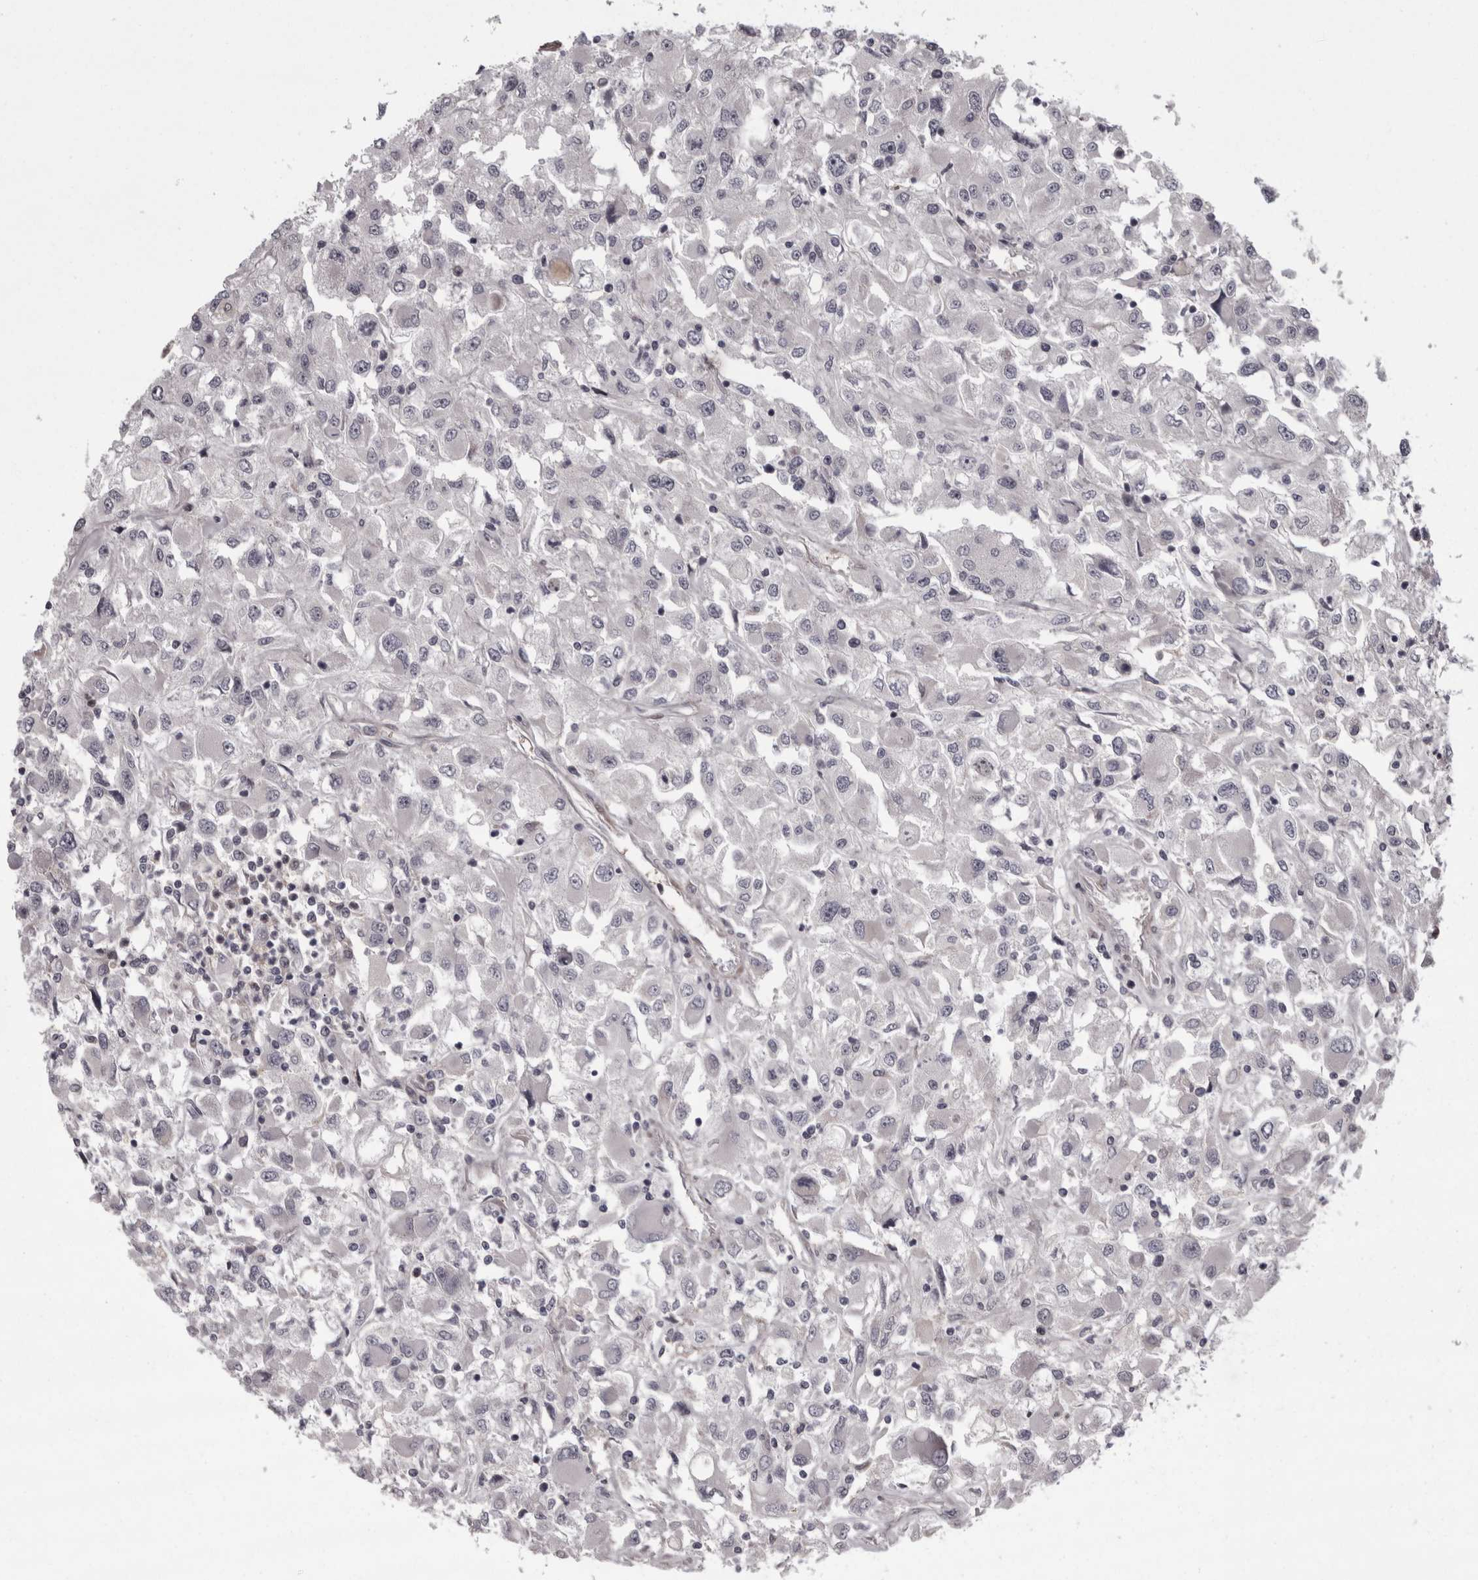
{"staining": {"intensity": "negative", "quantity": "none", "location": "none"}, "tissue": "renal cancer", "cell_type": "Tumor cells", "image_type": "cancer", "snomed": [{"axis": "morphology", "description": "Adenocarcinoma, NOS"}, {"axis": "topography", "description": "Kidney"}], "caption": "Immunohistochemistry (IHC) of renal adenocarcinoma displays no positivity in tumor cells.", "gene": "RSU1", "patient": {"sex": "female", "age": 52}}